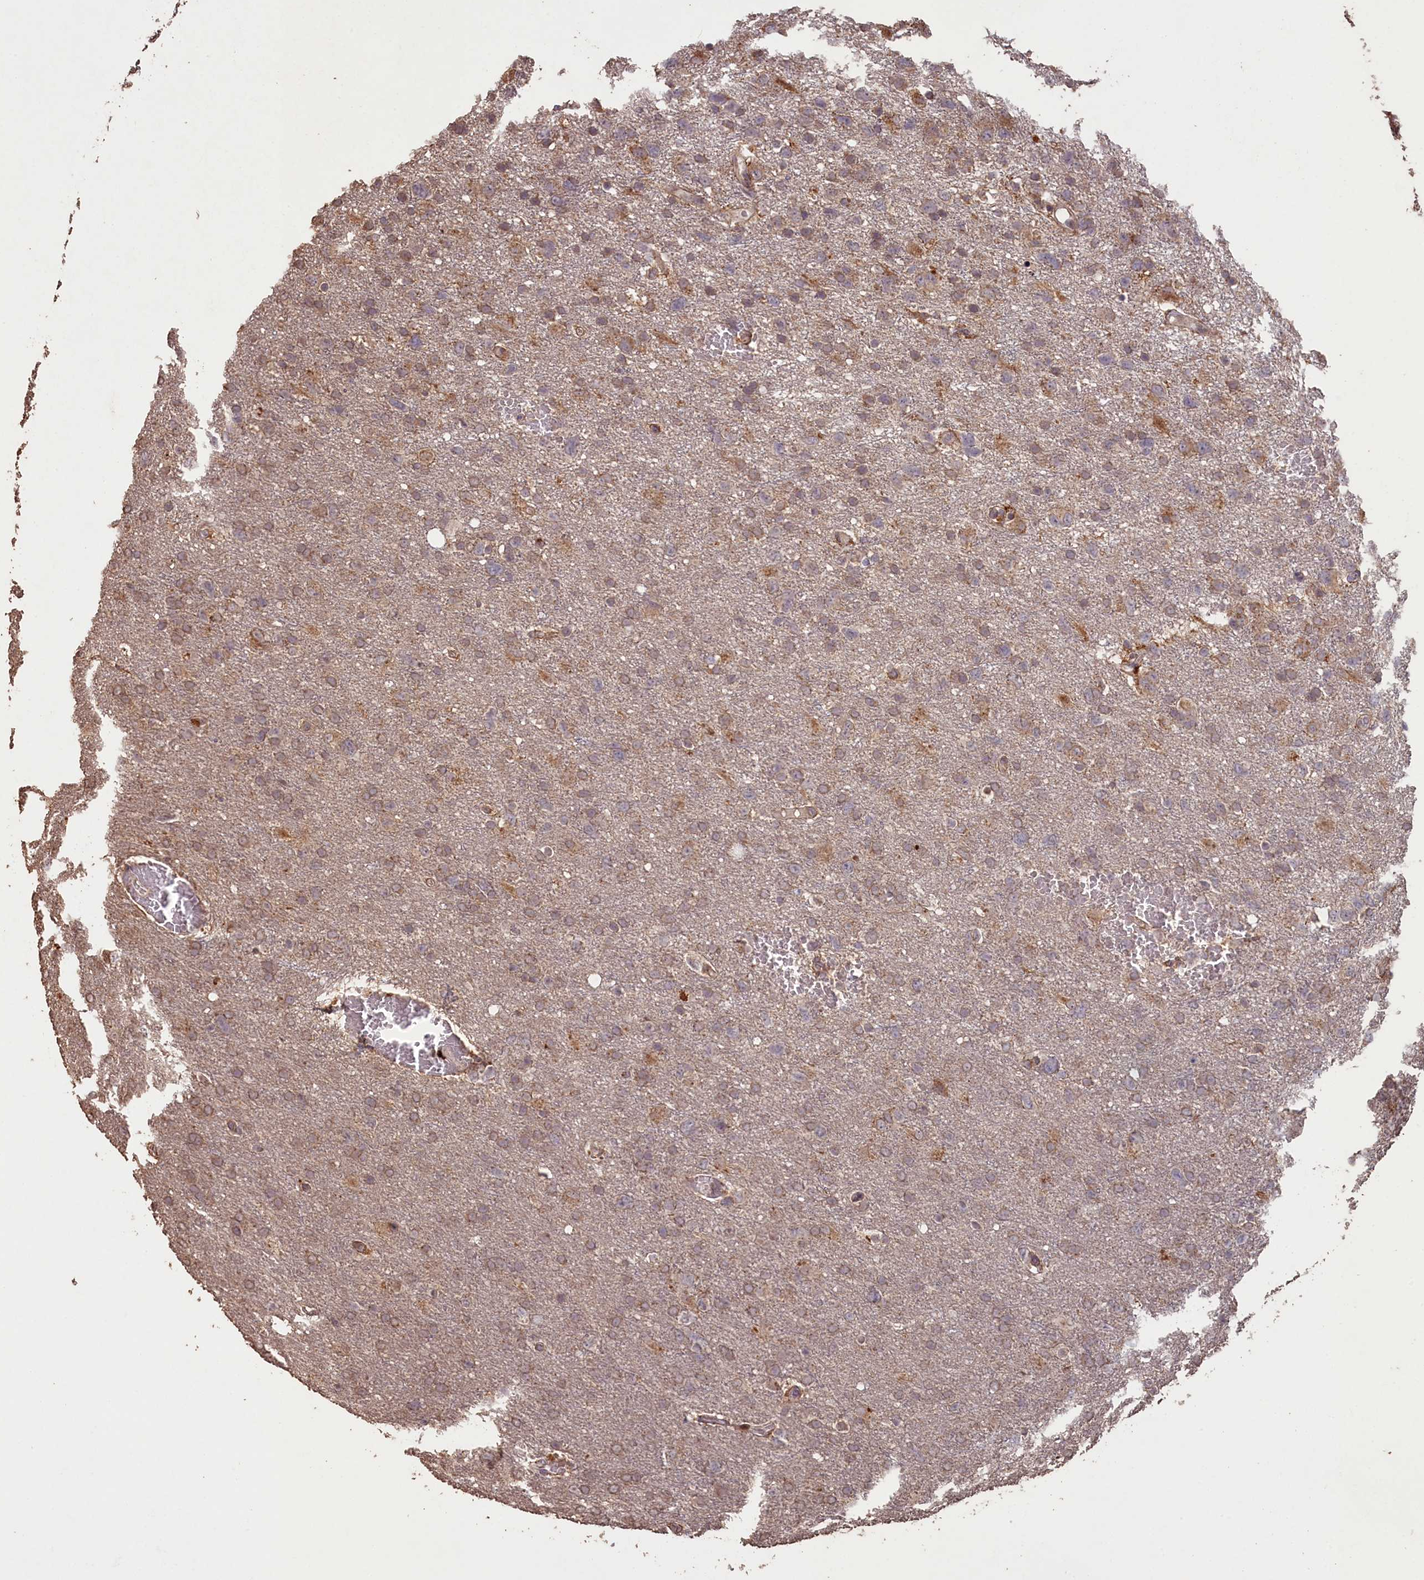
{"staining": {"intensity": "weak", "quantity": "25%-75%", "location": "cytoplasmic/membranous"}, "tissue": "glioma", "cell_type": "Tumor cells", "image_type": "cancer", "snomed": [{"axis": "morphology", "description": "Glioma, malignant, High grade"}, {"axis": "topography", "description": "Brain"}], "caption": "Protein expression analysis of glioma demonstrates weak cytoplasmic/membranous expression in about 25%-75% of tumor cells.", "gene": "SLC38A7", "patient": {"sex": "male", "age": 61}}